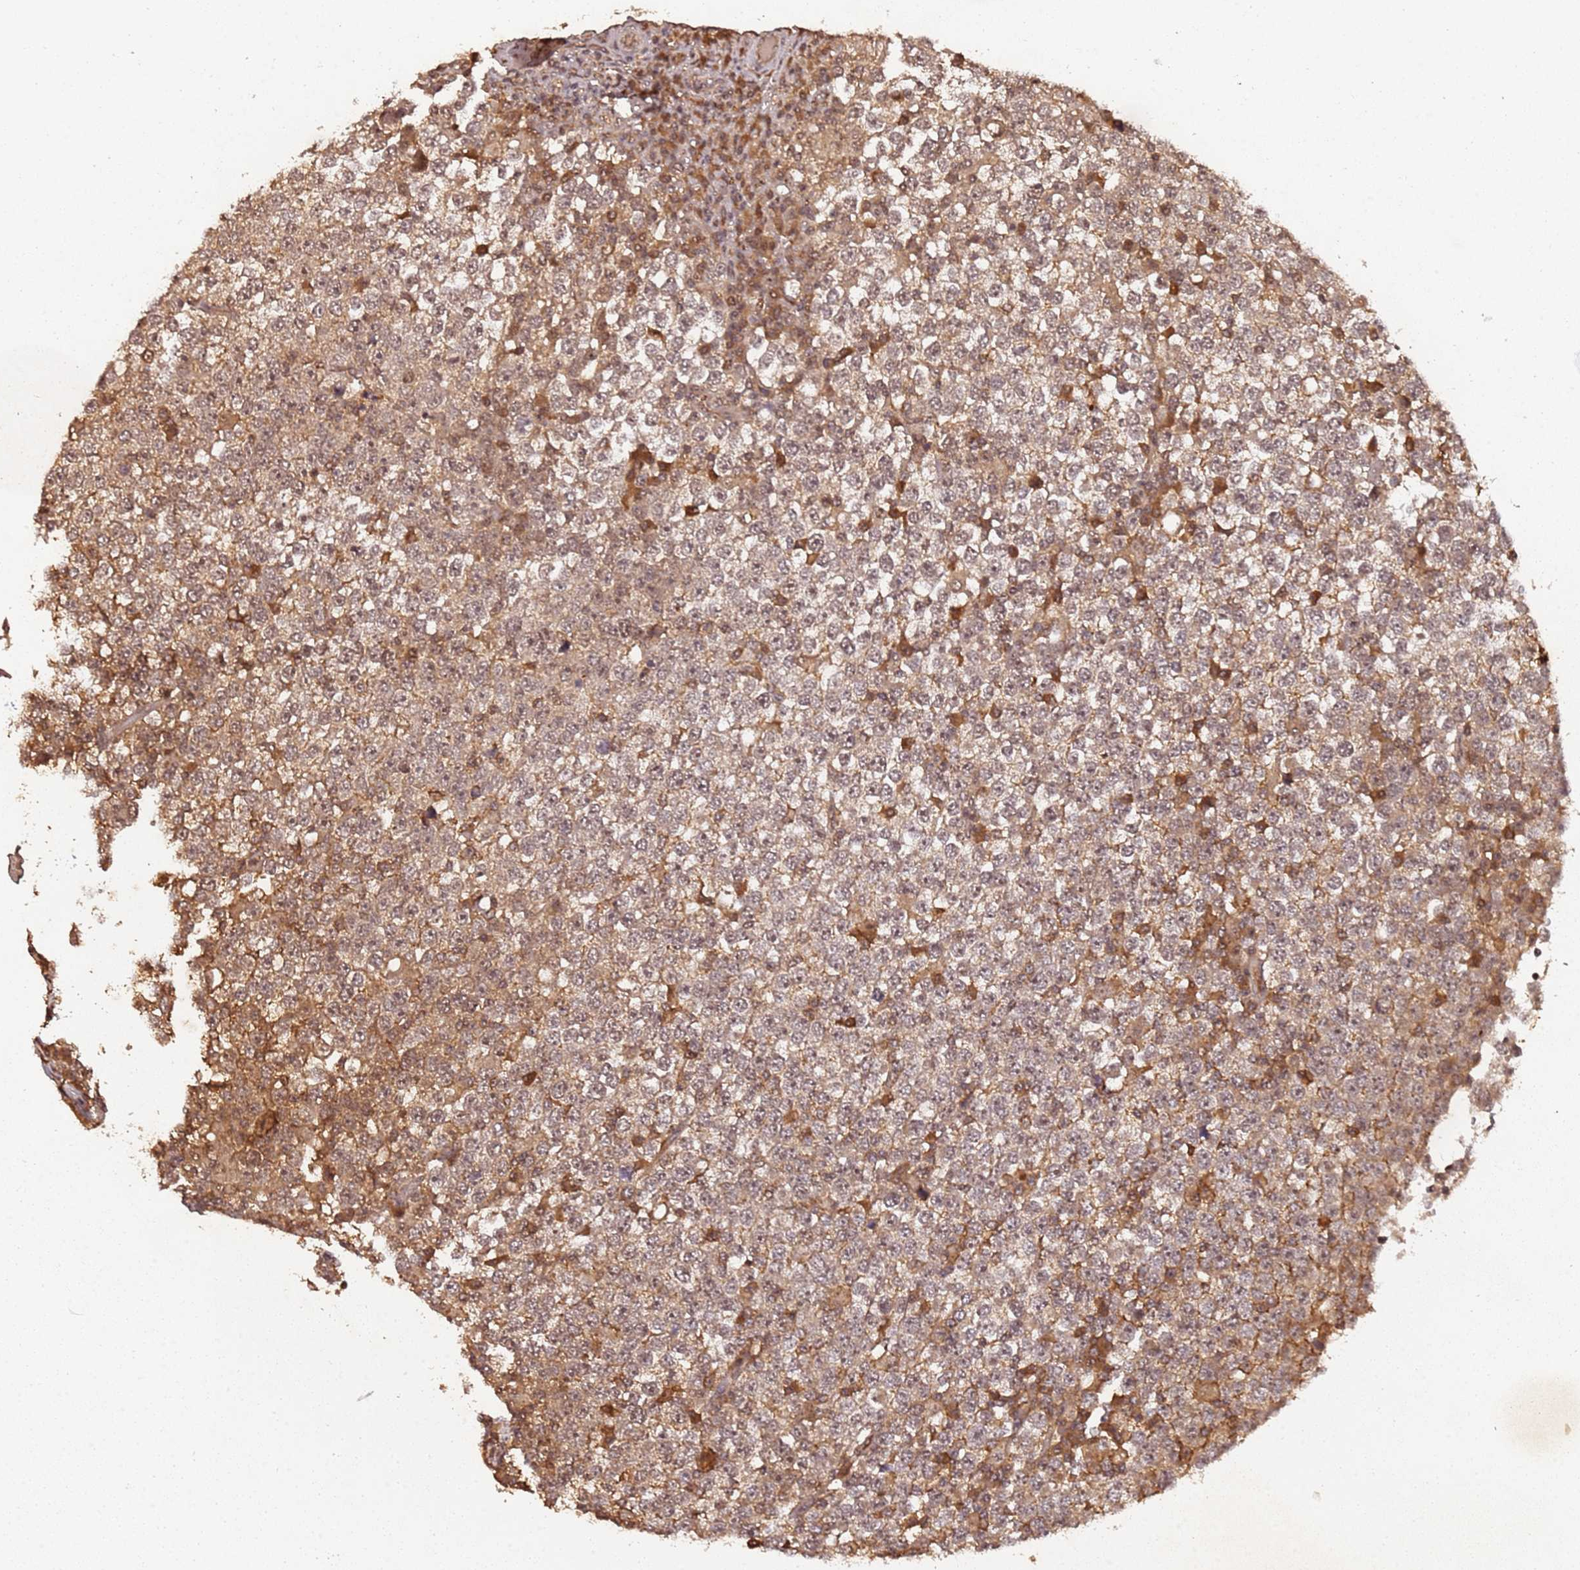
{"staining": {"intensity": "weak", "quantity": ">75%", "location": "cytoplasmic/membranous,nuclear"}, "tissue": "testis cancer", "cell_type": "Tumor cells", "image_type": "cancer", "snomed": [{"axis": "morphology", "description": "Seminoma, NOS"}, {"axis": "topography", "description": "Testis"}], "caption": "The immunohistochemical stain highlights weak cytoplasmic/membranous and nuclear positivity in tumor cells of testis cancer (seminoma) tissue. The staining was performed using DAB, with brown indicating positive protein expression. Nuclei are stained blue with hematoxylin.", "gene": "COL1A2", "patient": {"sex": "male", "age": 65}}